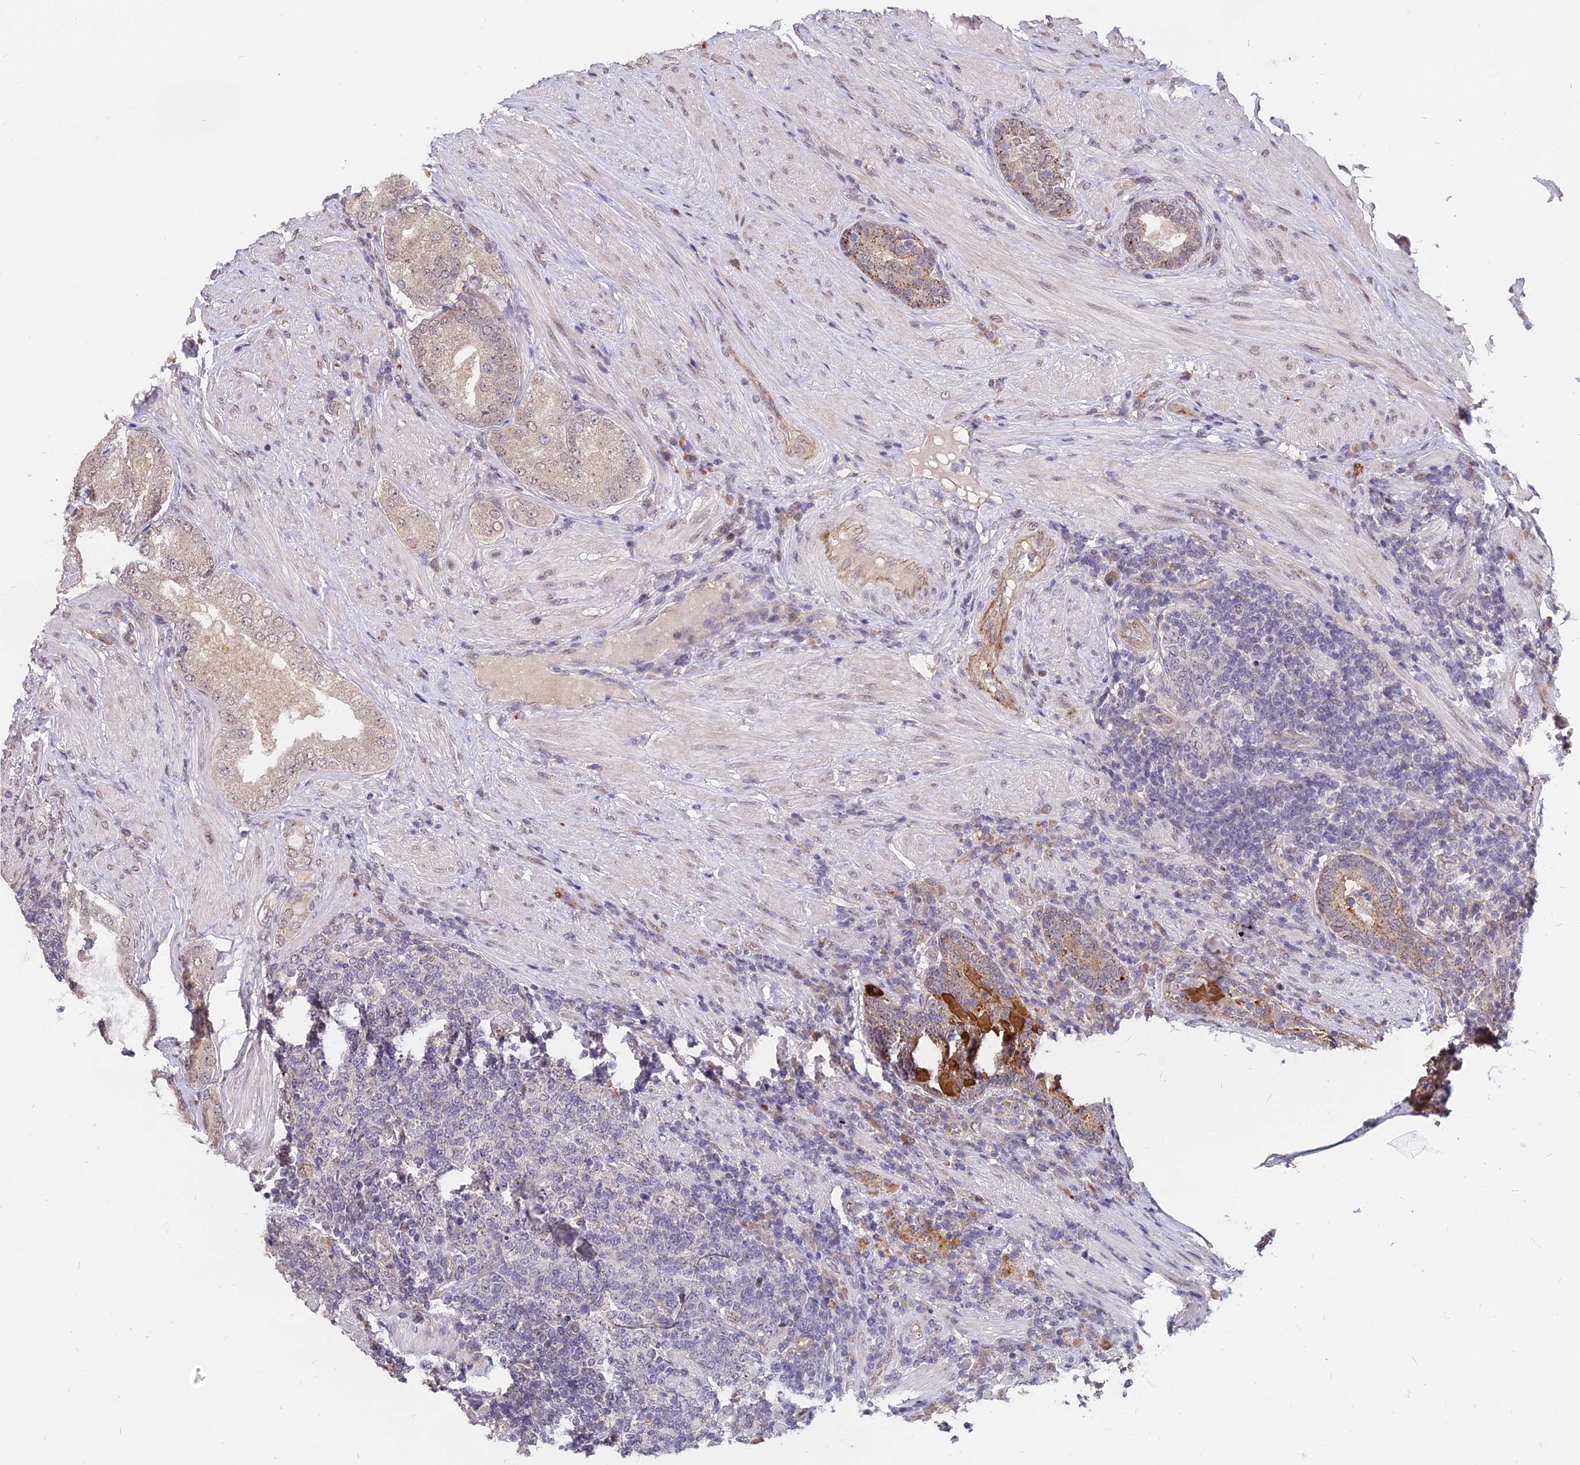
{"staining": {"intensity": "moderate", "quantity": "<25%", "location": "cytoplasmic/membranous,nuclear"}, "tissue": "prostate cancer", "cell_type": "Tumor cells", "image_type": "cancer", "snomed": [{"axis": "morphology", "description": "Adenocarcinoma, Low grade"}, {"axis": "topography", "description": "Prostate"}], "caption": "Moderate cytoplasmic/membranous and nuclear positivity is appreciated in about <25% of tumor cells in adenocarcinoma (low-grade) (prostate).", "gene": "C11orf68", "patient": {"sex": "male", "age": 68}}